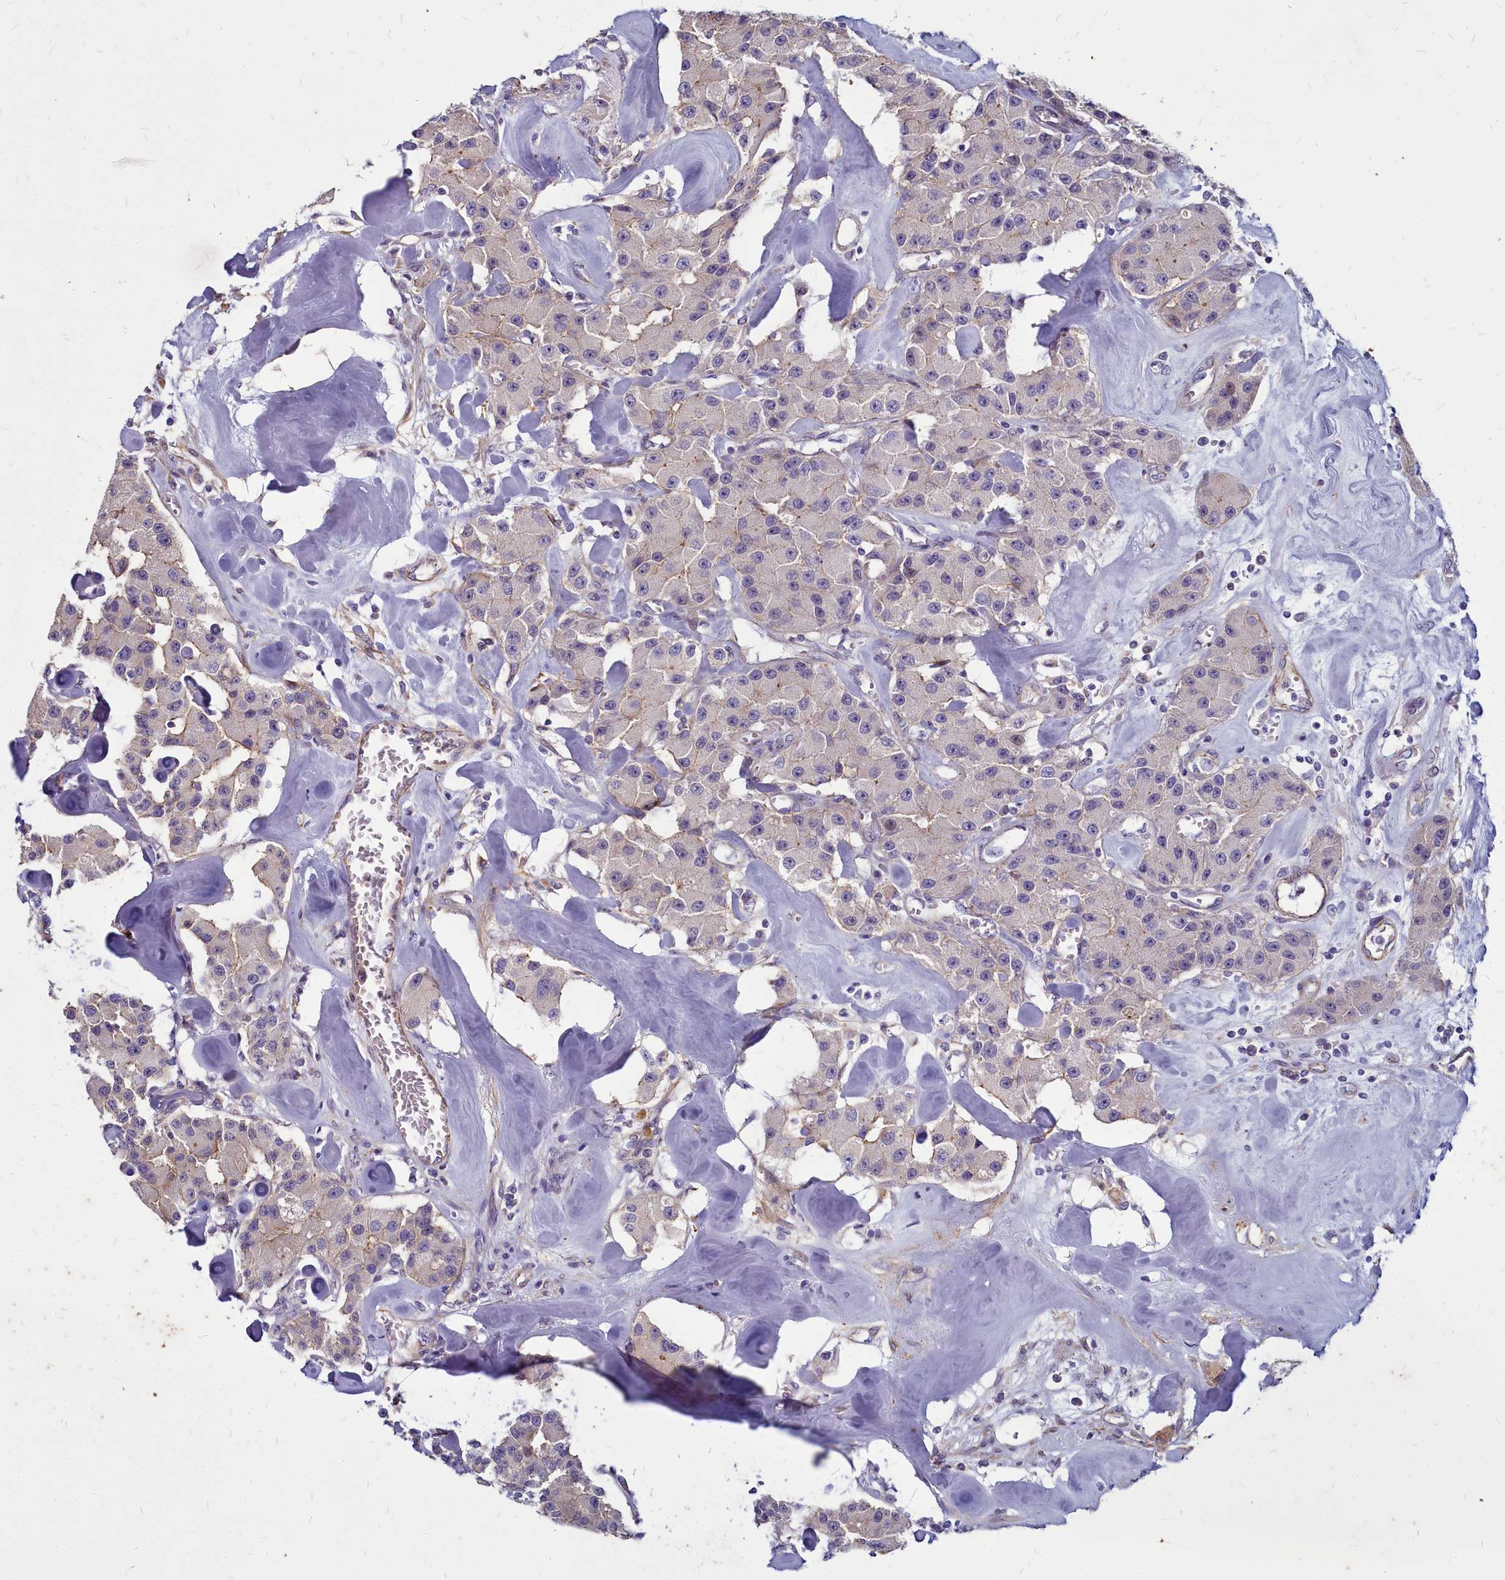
{"staining": {"intensity": "negative", "quantity": "none", "location": "none"}, "tissue": "carcinoid", "cell_type": "Tumor cells", "image_type": "cancer", "snomed": [{"axis": "morphology", "description": "Carcinoid, malignant, NOS"}, {"axis": "topography", "description": "Pancreas"}], "caption": "IHC histopathology image of human carcinoid stained for a protein (brown), which displays no expression in tumor cells.", "gene": "TTC5", "patient": {"sex": "male", "age": 41}}